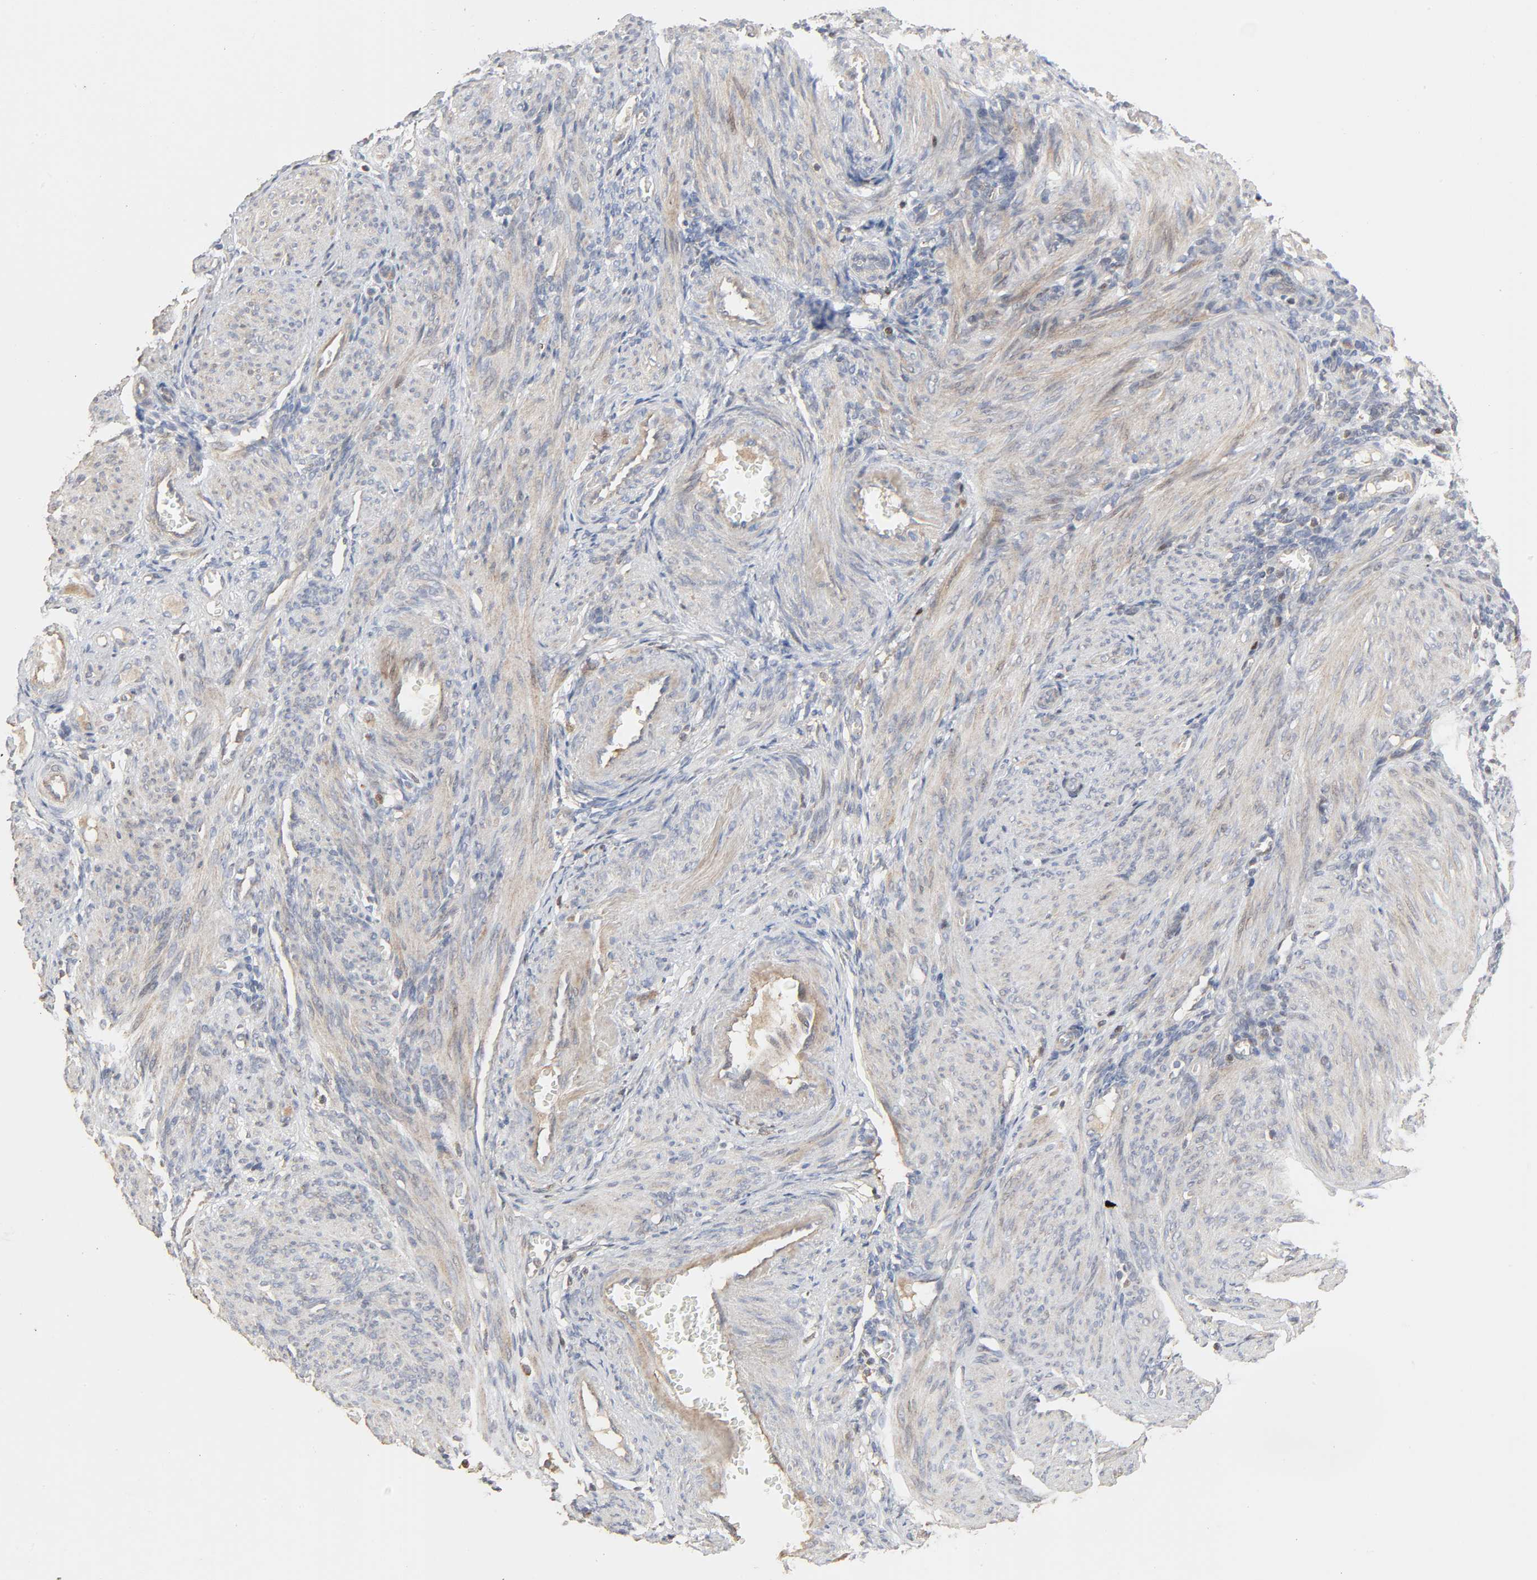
{"staining": {"intensity": "weak", "quantity": "25%-75%", "location": "cytoplasmic/membranous"}, "tissue": "endometrium", "cell_type": "Cells in endometrial stroma", "image_type": "normal", "snomed": [{"axis": "morphology", "description": "Normal tissue, NOS"}, {"axis": "topography", "description": "Endometrium"}], "caption": "Brown immunohistochemical staining in benign human endometrium shows weak cytoplasmic/membranous positivity in about 25%-75% of cells in endometrial stroma. The staining was performed using DAB, with brown indicating positive protein expression. Nuclei are stained blue with hematoxylin.", "gene": "CDK6", "patient": {"sex": "female", "age": 72}}